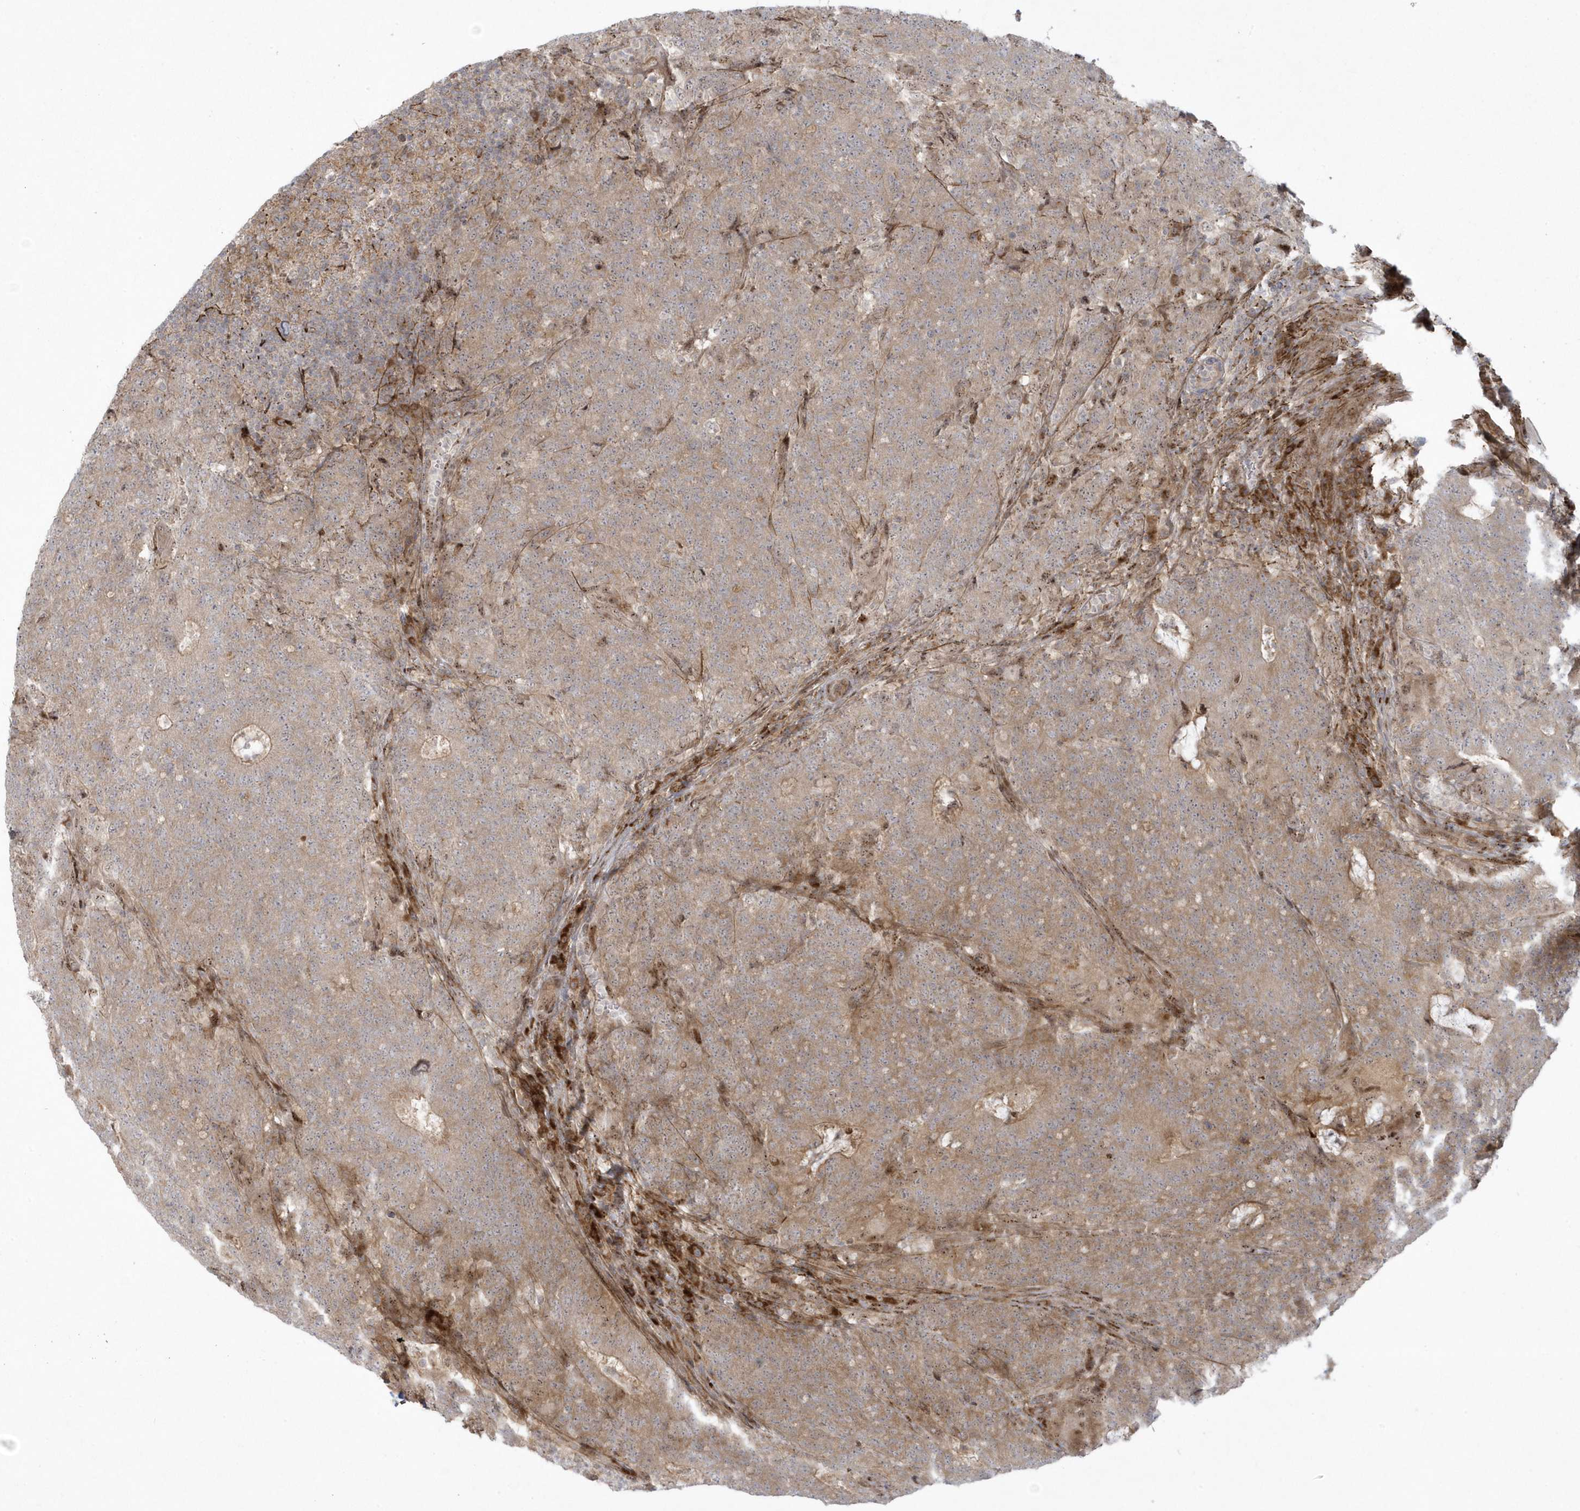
{"staining": {"intensity": "moderate", "quantity": ">75%", "location": "cytoplasmic/membranous"}, "tissue": "colorectal cancer", "cell_type": "Tumor cells", "image_type": "cancer", "snomed": [{"axis": "morphology", "description": "Normal tissue, NOS"}, {"axis": "morphology", "description": "Adenocarcinoma, NOS"}, {"axis": "topography", "description": "Colon"}], "caption": "Immunohistochemistry of colorectal cancer (adenocarcinoma) displays medium levels of moderate cytoplasmic/membranous expression in approximately >75% of tumor cells.", "gene": "MASP2", "patient": {"sex": "female", "age": 75}}